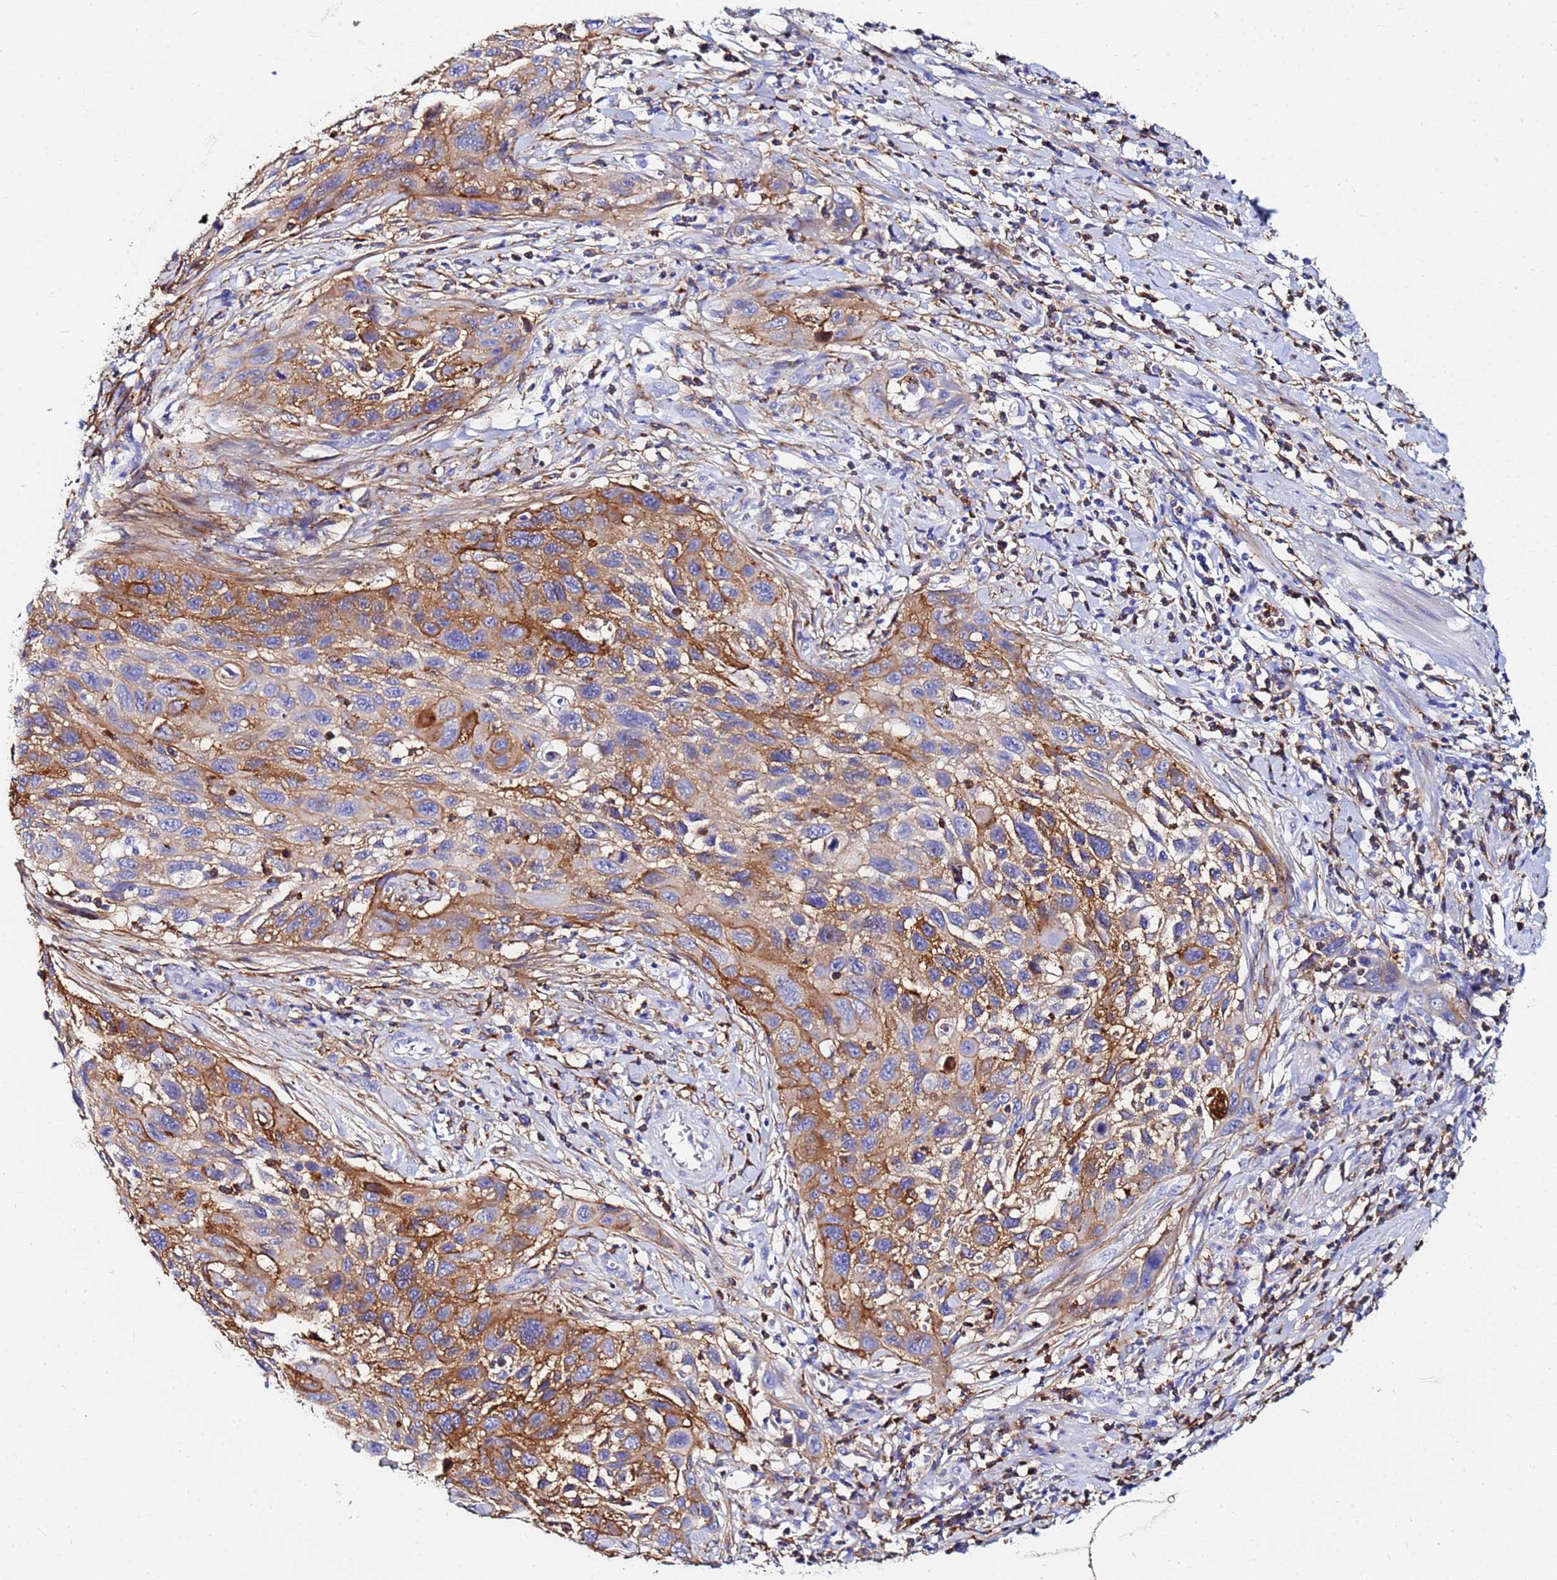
{"staining": {"intensity": "moderate", "quantity": ">75%", "location": "cytoplasmic/membranous"}, "tissue": "cervical cancer", "cell_type": "Tumor cells", "image_type": "cancer", "snomed": [{"axis": "morphology", "description": "Squamous cell carcinoma, NOS"}, {"axis": "topography", "description": "Cervix"}], "caption": "Human cervical cancer (squamous cell carcinoma) stained with a brown dye displays moderate cytoplasmic/membranous positive positivity in about >75% of tumor cells.", "gene": "BASP1", "patient": {"sex": "female", "age": 70}}